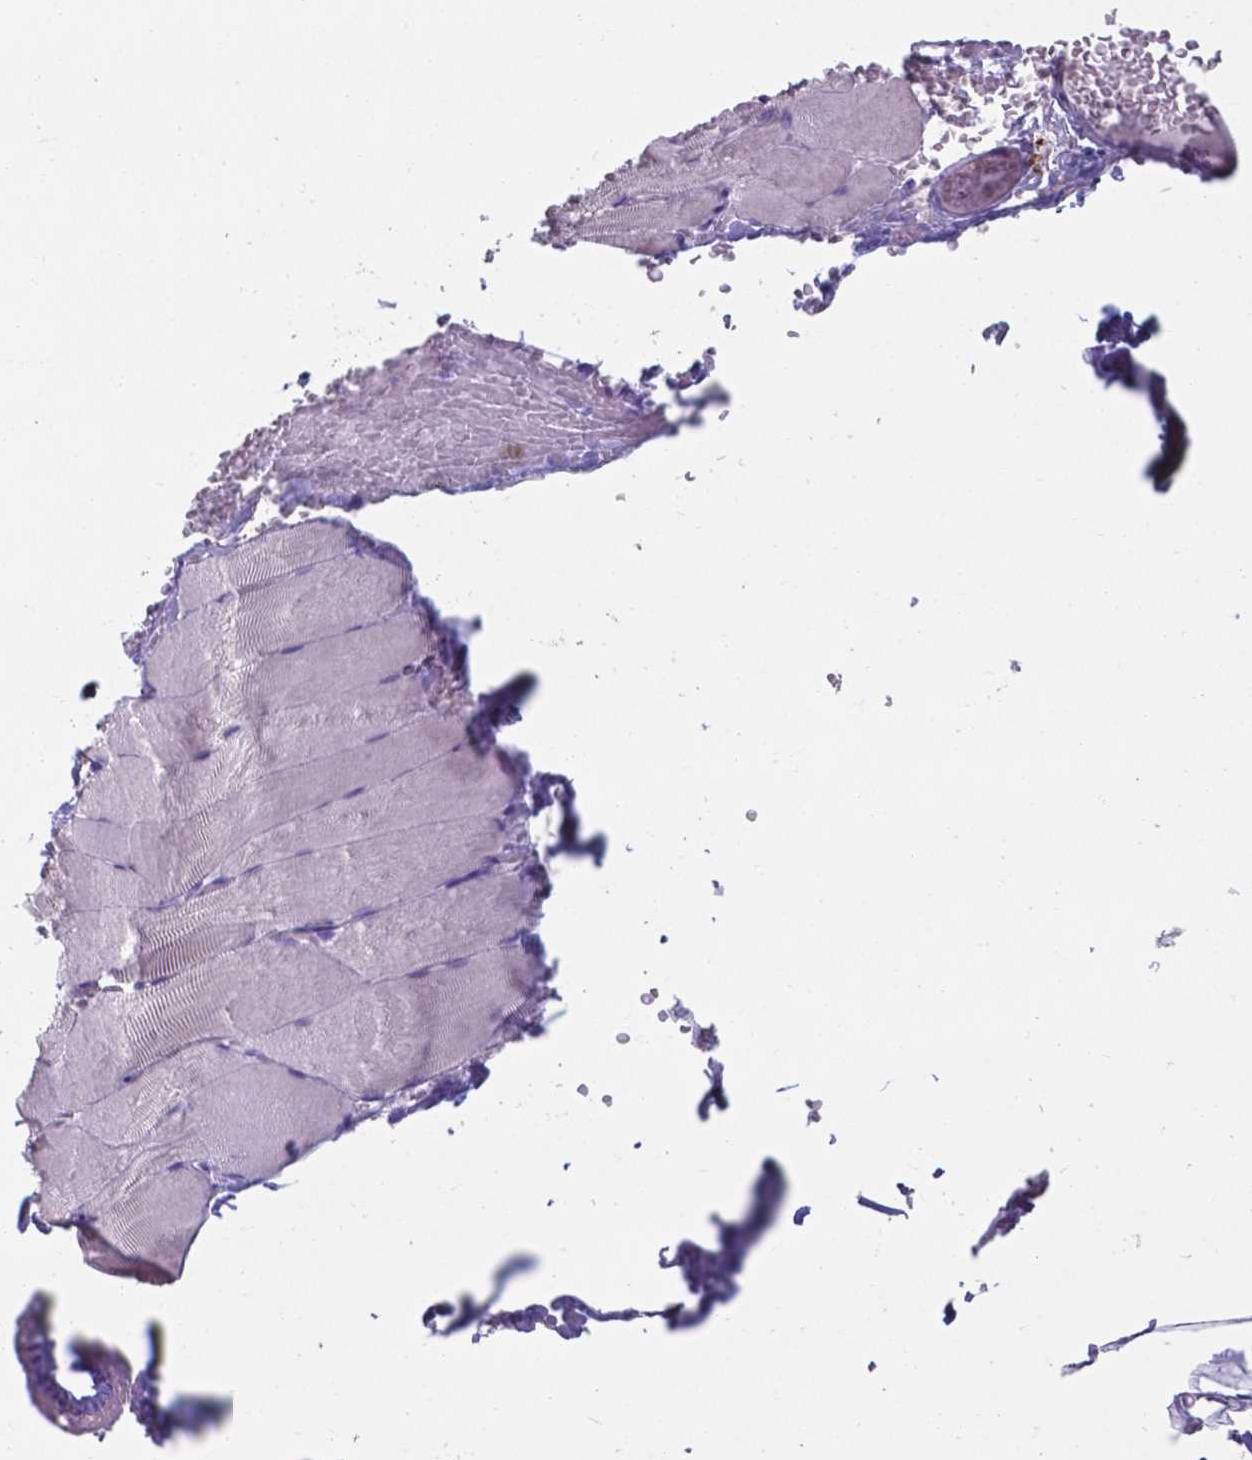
{"staining": {"intensity": "negative", "quantity": "none", "location": "none"}, "tissue": "skeletal muscle", "cell_type": "Myocytes", "image_type": "normal", "snomed": [{"axis": "morphology", "description": "Normal tissue, NOS"}, {"axis": "topography", "description": "Skeletal muscle"}], "caption": "DAB immunohistochemical staining of unremarkable skeletal muscle displays no significant staining in myocytes. (Brightfield microscopy of DAB immunohistochemistry at high magnification).", "gene": "UBE2J1", "patient": {"sex": "female", "age": 37}}